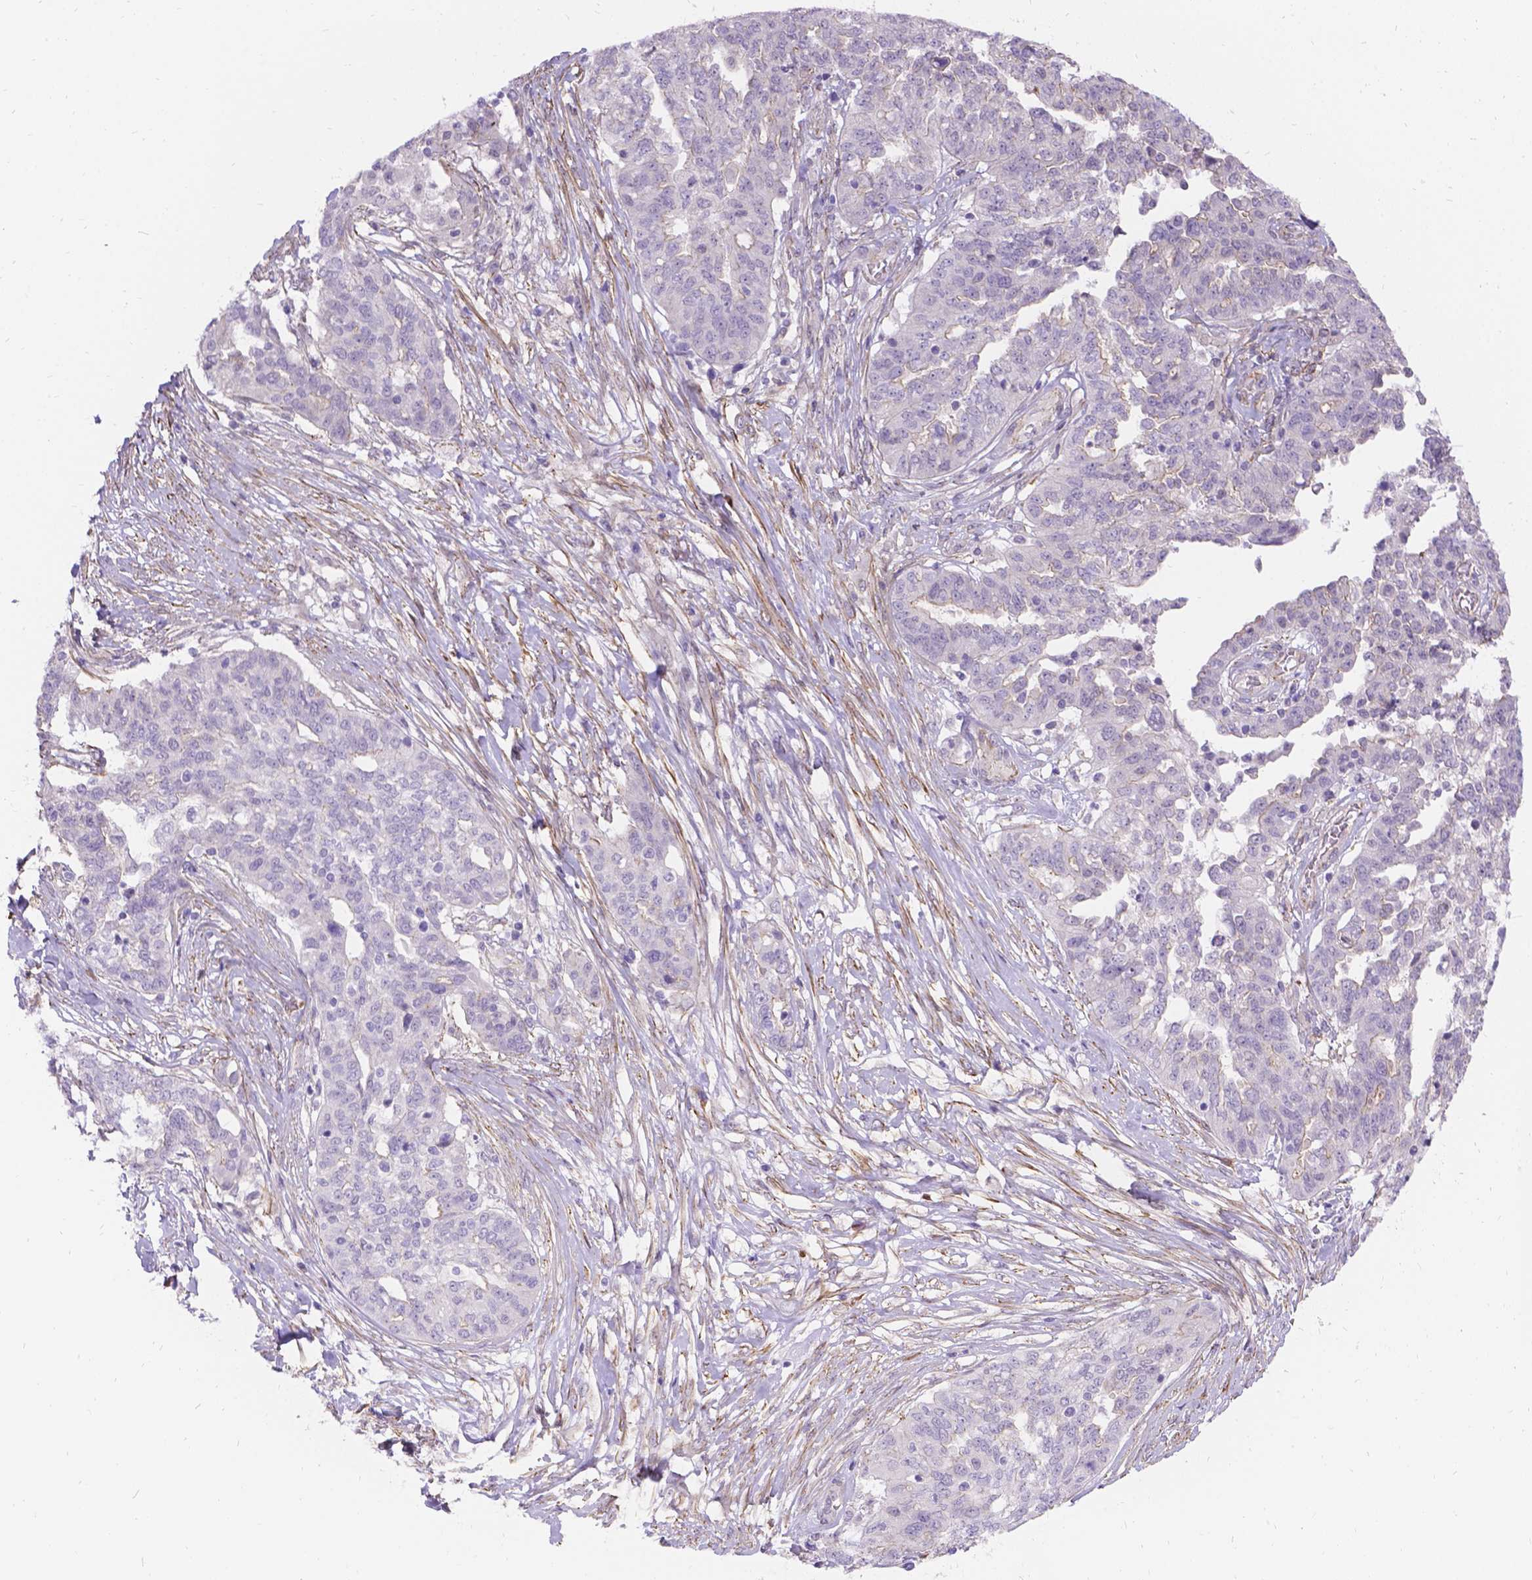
{"staining": {"intensity": "negative", "quantity": "none", "location": "none"}, "tissue": "ovarian cancer", "cell_type": "Tumor cells", "image_type": "cancer", "snomed": [{"axis": "morphology", "description": "Cystadenocarcinoma, serous, NOS"}, {"axis": "topography", "description": "Ovary"}], "caption": "Immunohistochemical staining of human serous cystadenocarcinoma (ovarian) displays no significant staining in tumor cells.", "gene": "PALS1", "patient": {"sex": "female", "age": 67}}